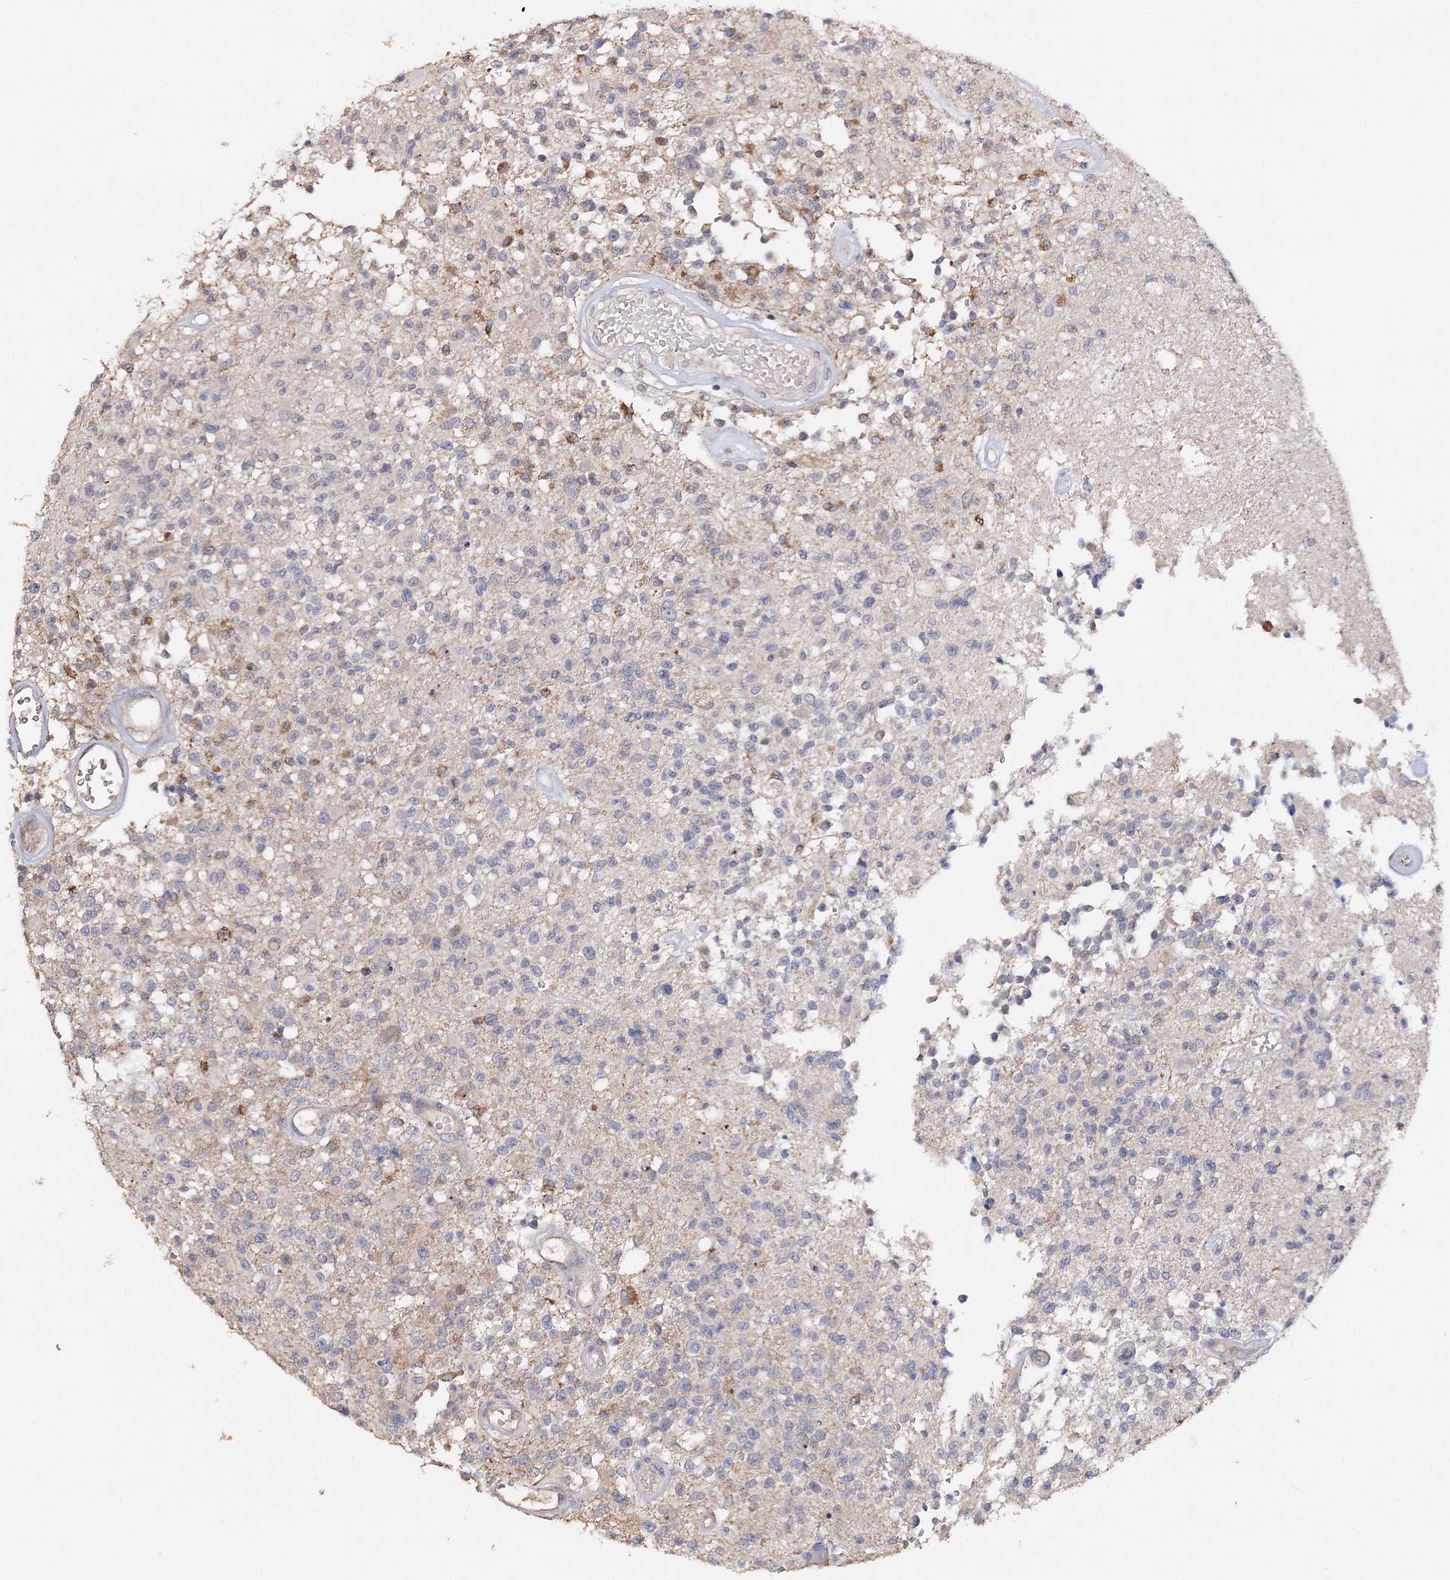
{"staining": {"intensity": "negative", "quantity": "none", "location": "none"}, "tissue": "glioma", "cell_type": "Tumor cells", "image_type": "cancer", "snomed": [{"axis": "morphology", "description": "Glioma, malignant, High grade"}, {"axis": "morphology", "description": "Glioblastoma, NOS"}, {"axis": "topography", "description": "Brain"}], "caption": "Immunohistochemical staining of glioma reveals no significant expression in tumor cells. (Brightfield microscopy of DAB (3,3'-diaminobenzidine) immunohistochemistry (IHC) at high magnification).", "gene": "GJB5", "patient": {"sex": "male", "age": 60}}